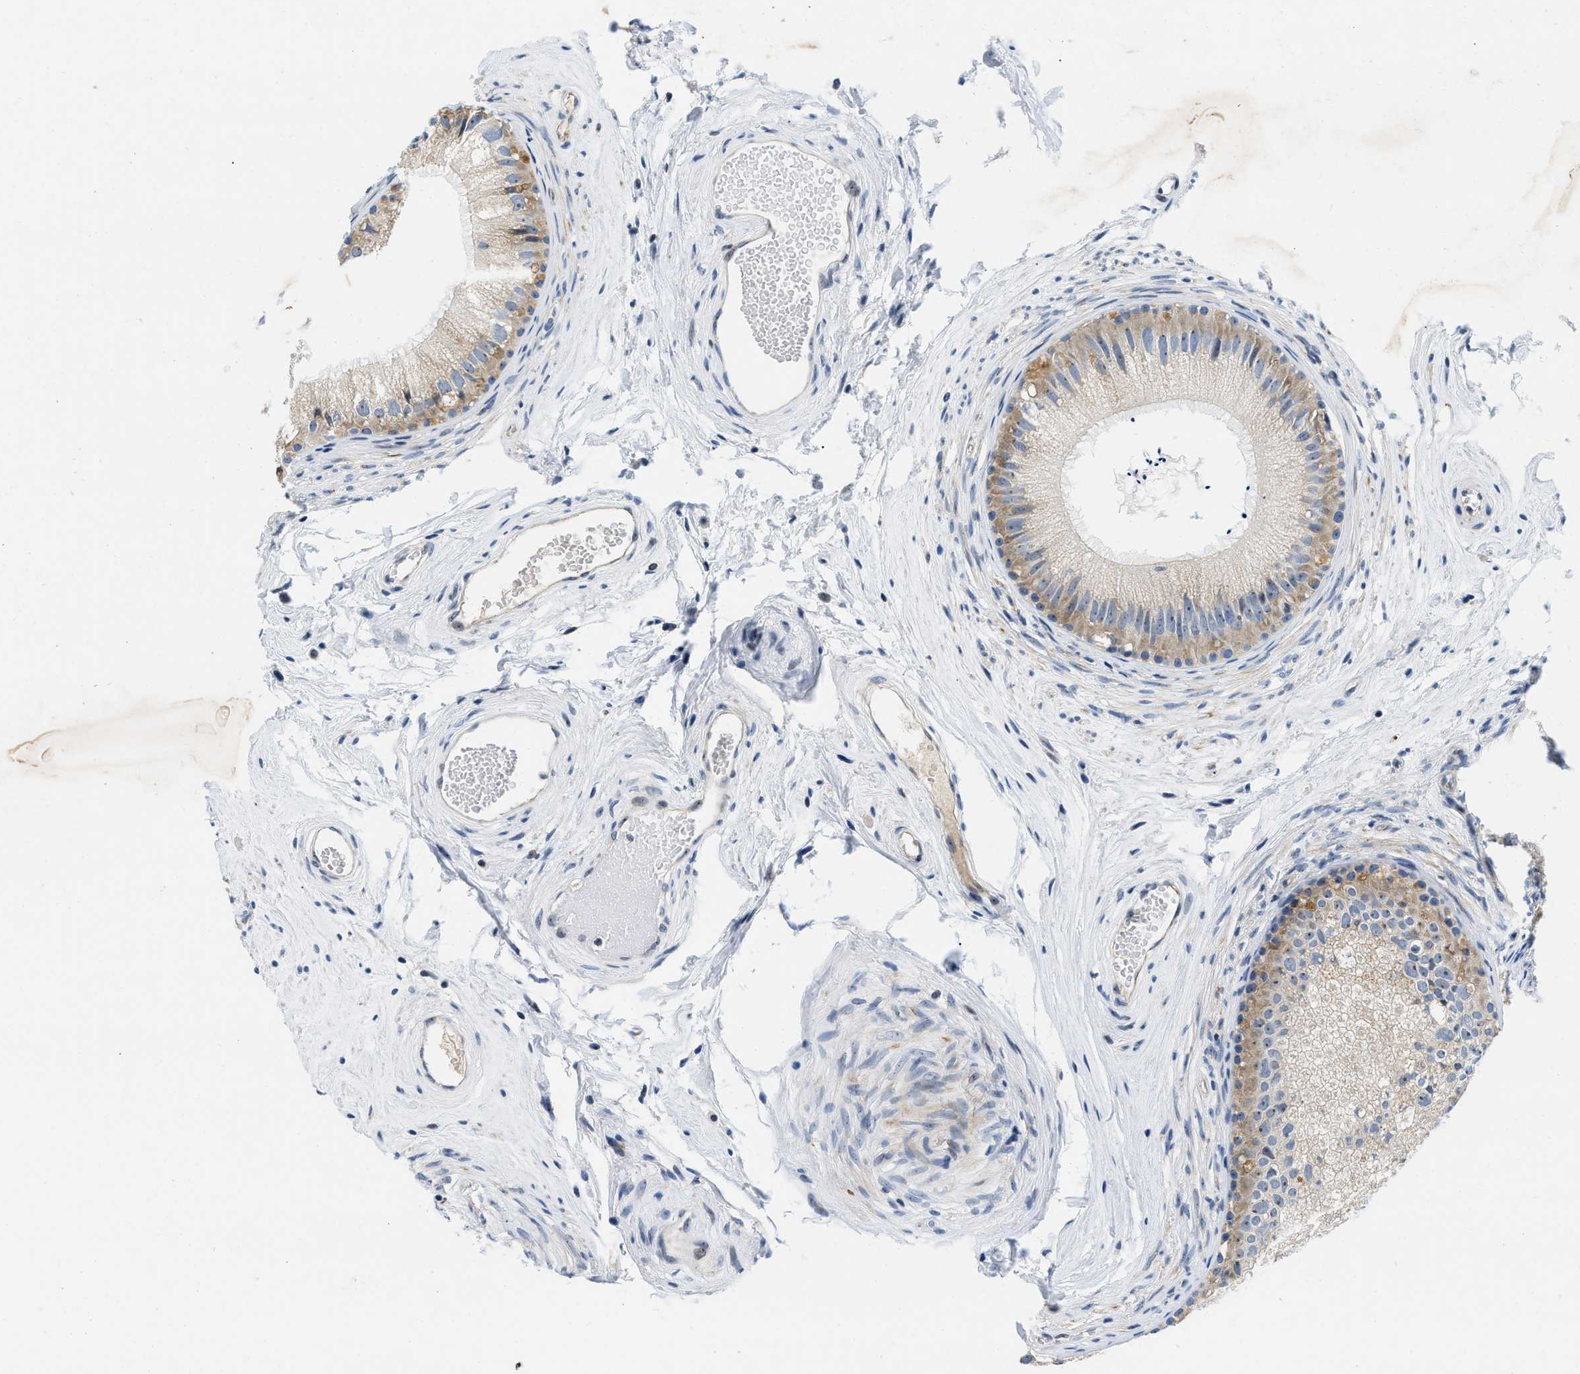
{"staining": {"intensity": "weak", "quantity": "25%-75%", "location": "cytoplasmic/membranous"}, "tissue": "epididymis", "cell_type": "Glandular cells", "image_type": "normal", "snomed": [{"axis": "morphology", "description": "Normal tissue, NOS"}, {"axis": "topography", "description": "Epididymis"}], "caption": "The immunohistochemical stain labels weak cytoplasmic/membranous staining in glandular cells of benign epididymis. (DAB (3,3'-diaminobenzidine) = brown stain, brightfield microscopy at high magnification).", "gene": "IKBKE", "patient": {"sex": "male", "age": 56}}